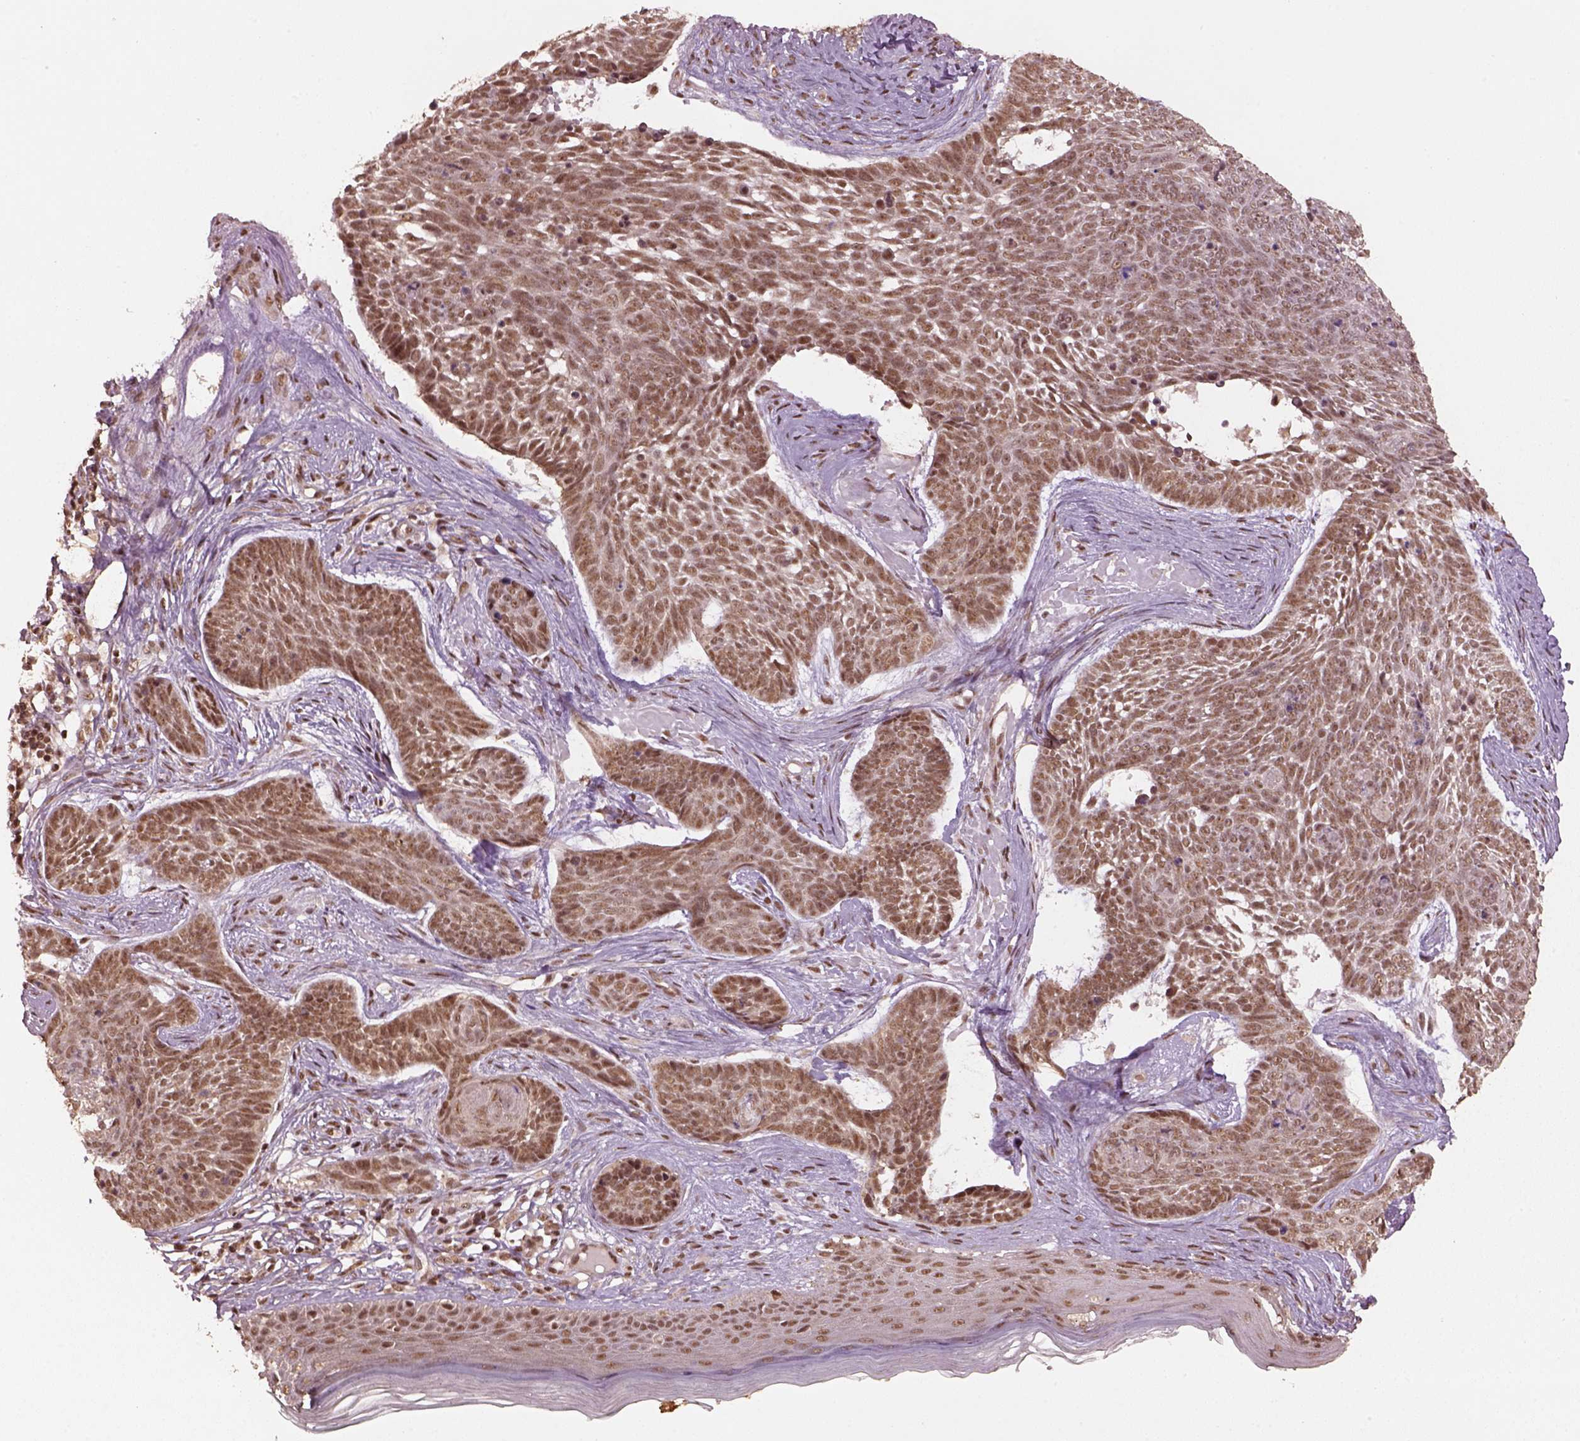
{"staining": {"intensity": "moderate", "quantity": ">75%", "location": "nuclear"}, "tissue": "skin cancer", "cell_type": "Tumor cells", "image_type": "cancer", "snomed": [{"axis": "morphology", "description": "Basal cell carcinoma"}, {"axis": "topography", "description": "Skin"}], "caption": "Human basal cell carcinoma (skin) stained with a brown dye shows moderate nuclear positive staining in approximately >75% of tumor cells.", "gene": "BRD9", "patient": {"sex": "male", "age": 85}}